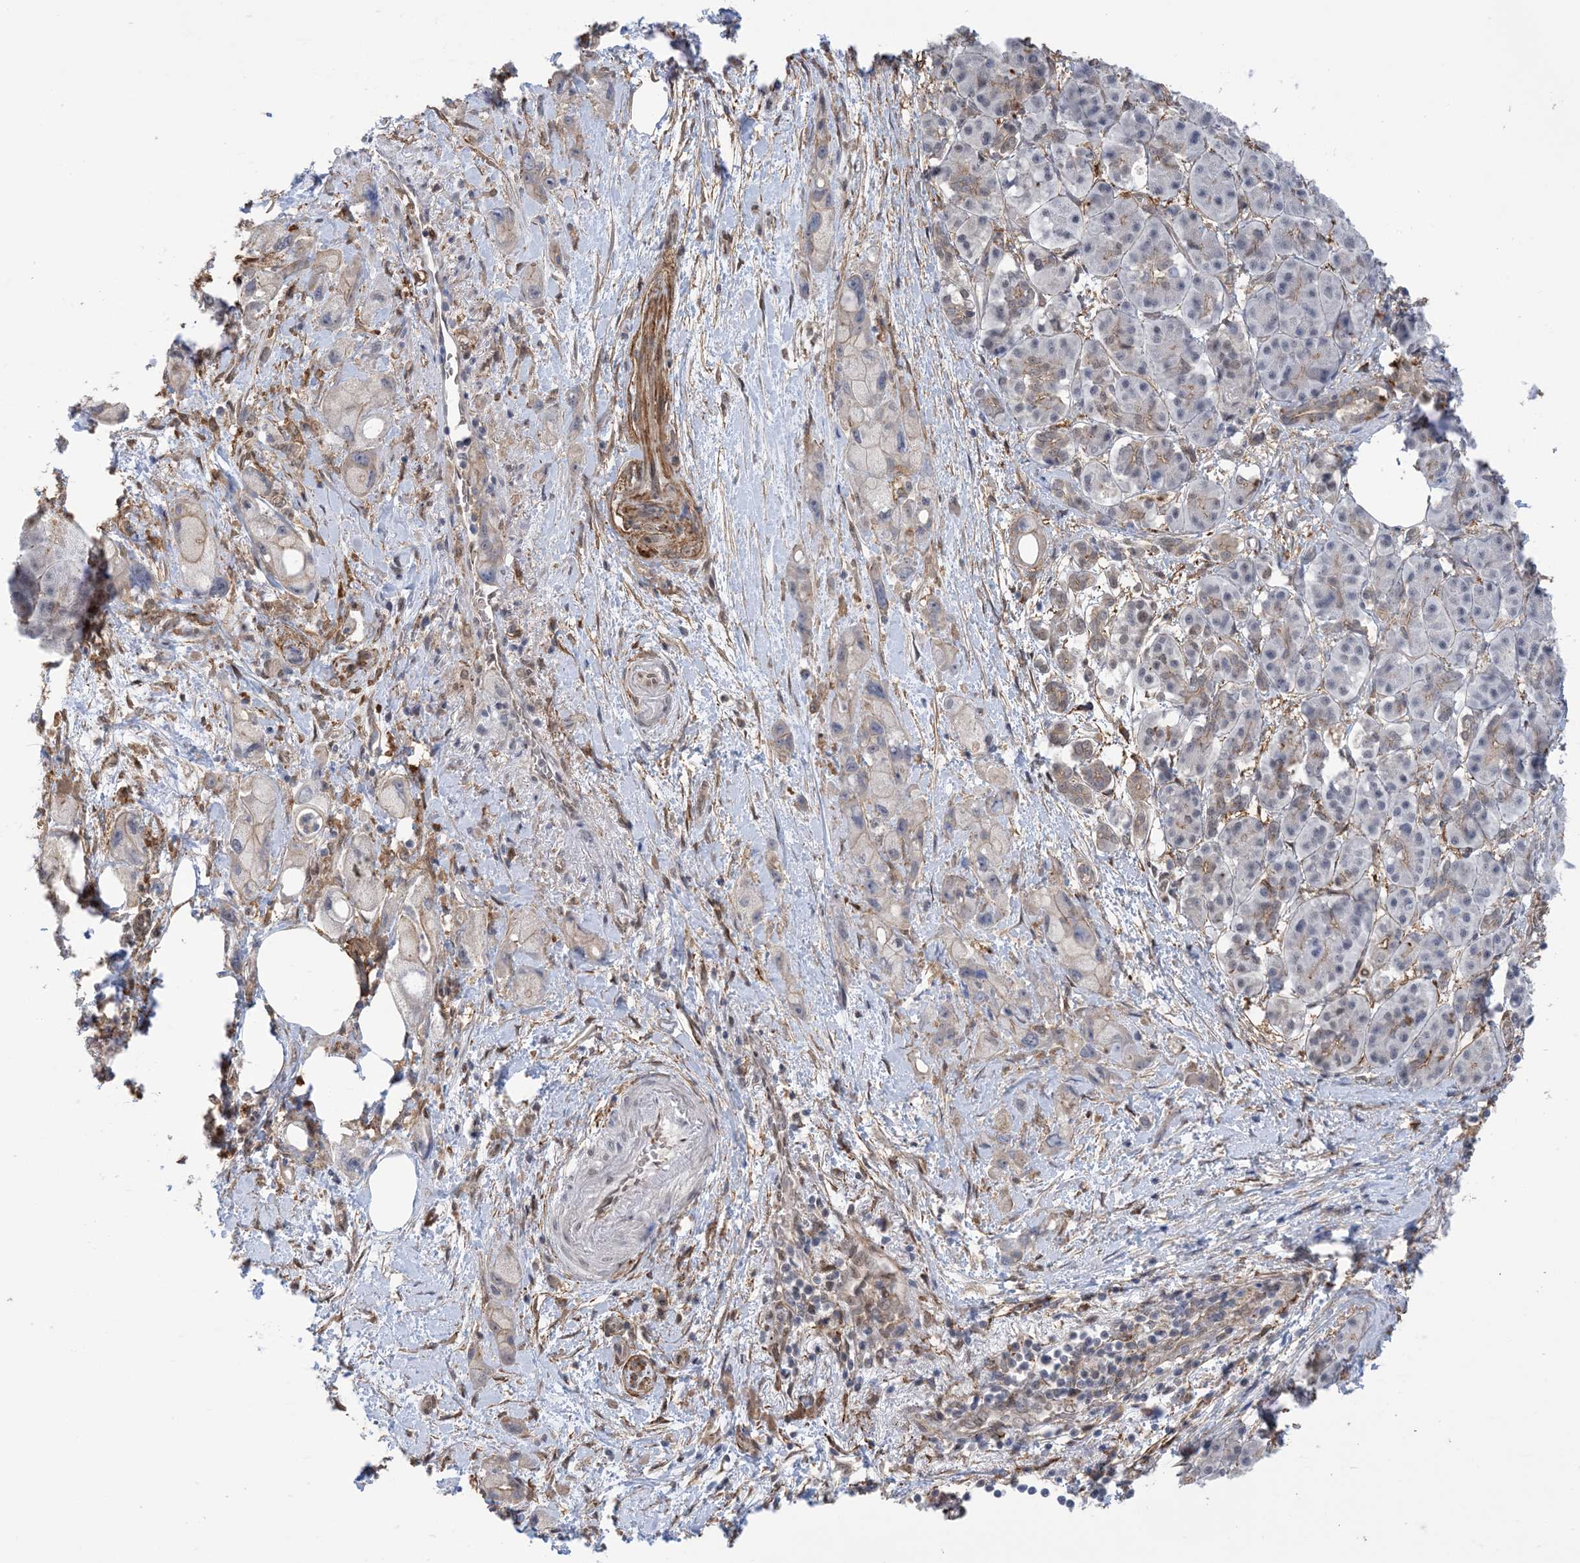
{"staining": {"intensity": "negative", "quantity": "none", "location": "none"}, "tissue": "pancreatic cancer", "cell_type": "Tumor cells", "image_type": "cancer", "snomed": [{"axis": "morphology", "description": "Normal tissue, NOS"}, {"axis": "morphology", "description": "Adenocarcinoma, NOS"}, {"axis": "topography", "description": "Pancreas"}], "caption": "Tumor cells show no significant protein staining in adenocarcinoma (pancreatic).", "gene": "ZNF8", "patient": {"sex": "female", "age": 68}}